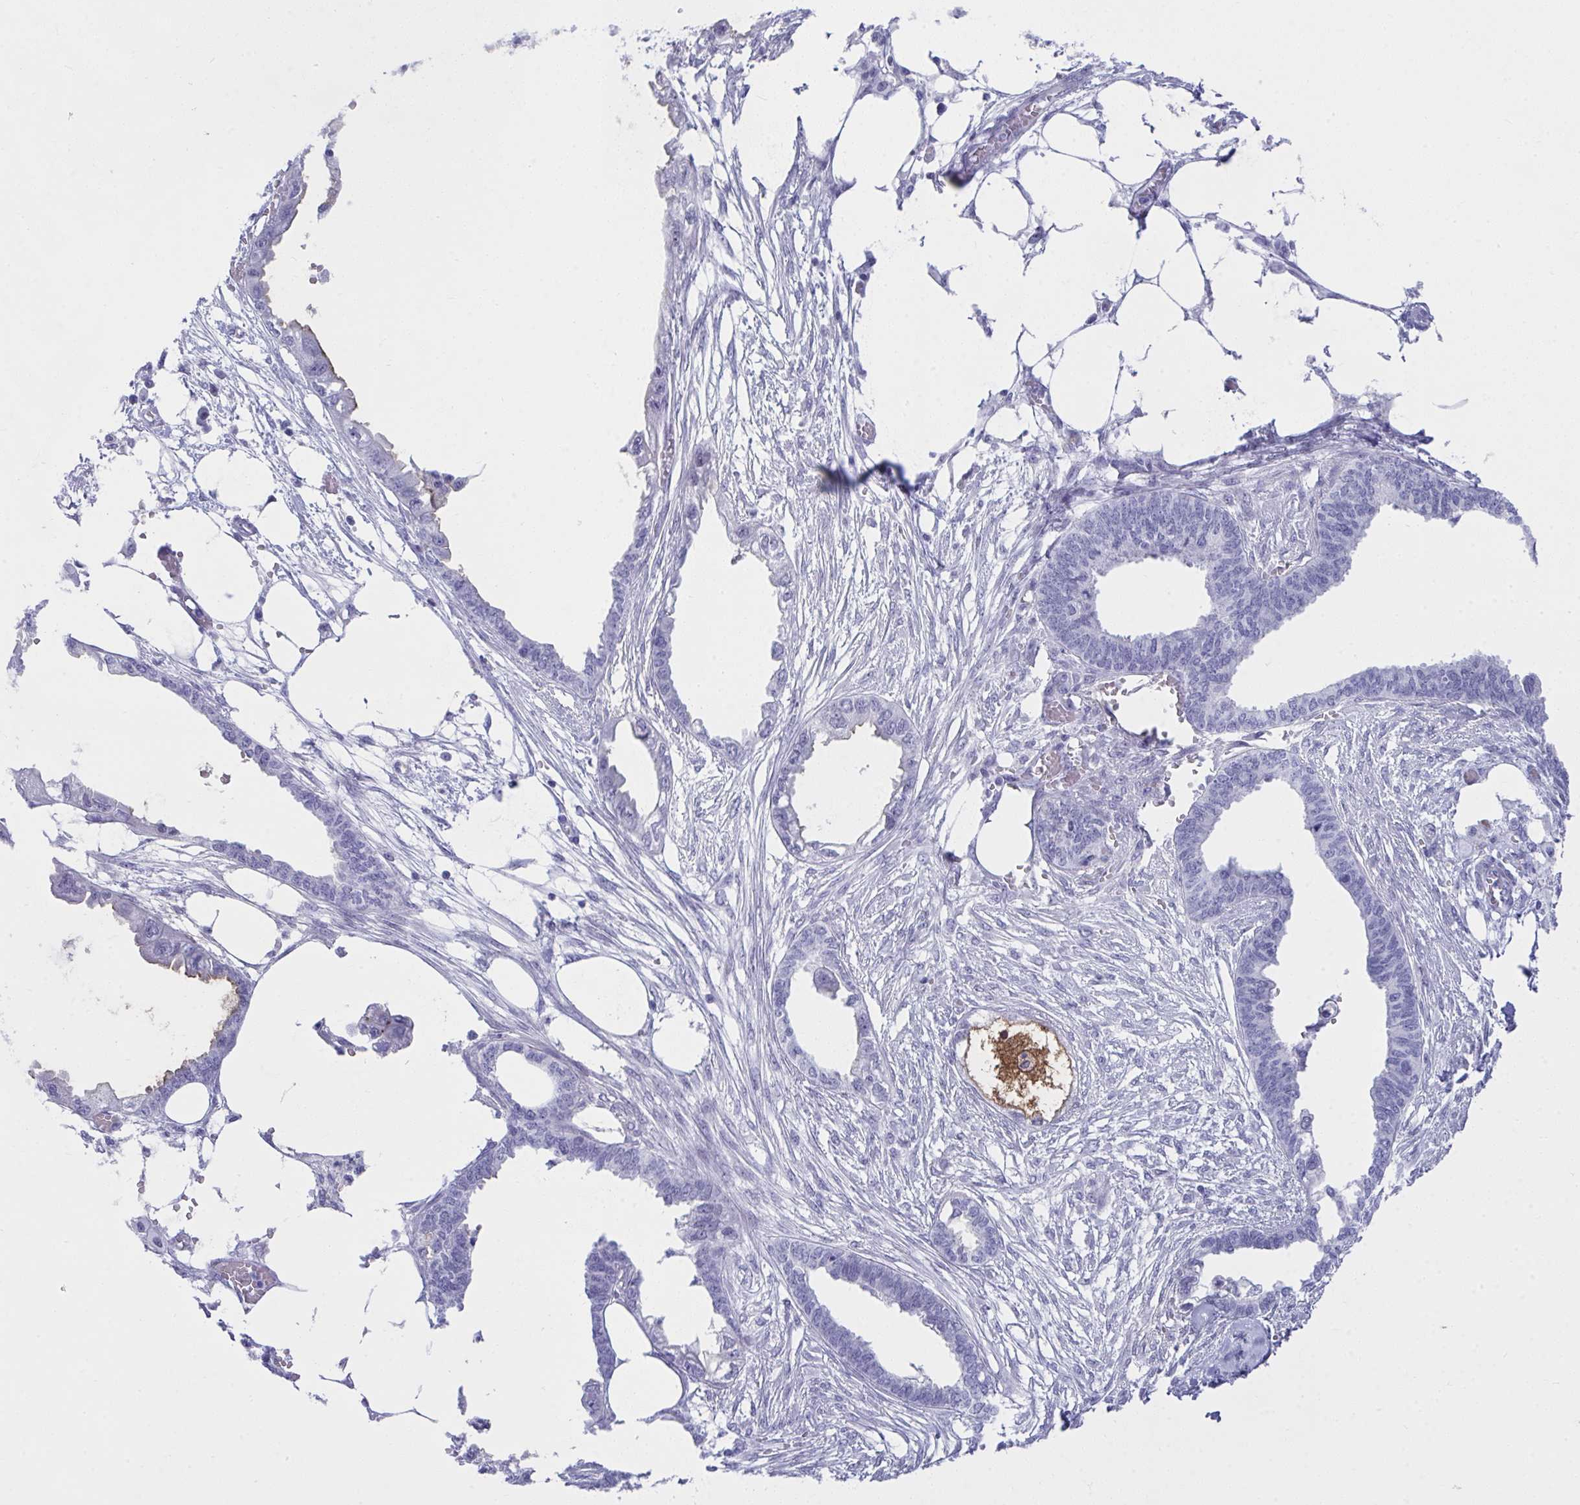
{"staining": {"intensity": "negative", "quantity": "none", "location": "none"}, "tissue": "endometrial cancer", "cell_type": "Tumor cells", "image_type": "cancer", "snomed": [{"axis": "morphology", "description": "Adenocarcinoma, NOS"}, {"axis": "morphology", "description": "Adenocarcinoma, metastatic, NOS"}, {"axis": "topography", "description": "Adipose tissue"}, {"axis": "topography", "description": "Endometrium"}], "caption": "Human endometrial cancer (metastatic adenocarcinoma) stained for a protein using IHC shows no expression in tumor cells.", "gene": "OR5F1", "patient": {"sex": "female", "age": 67}}